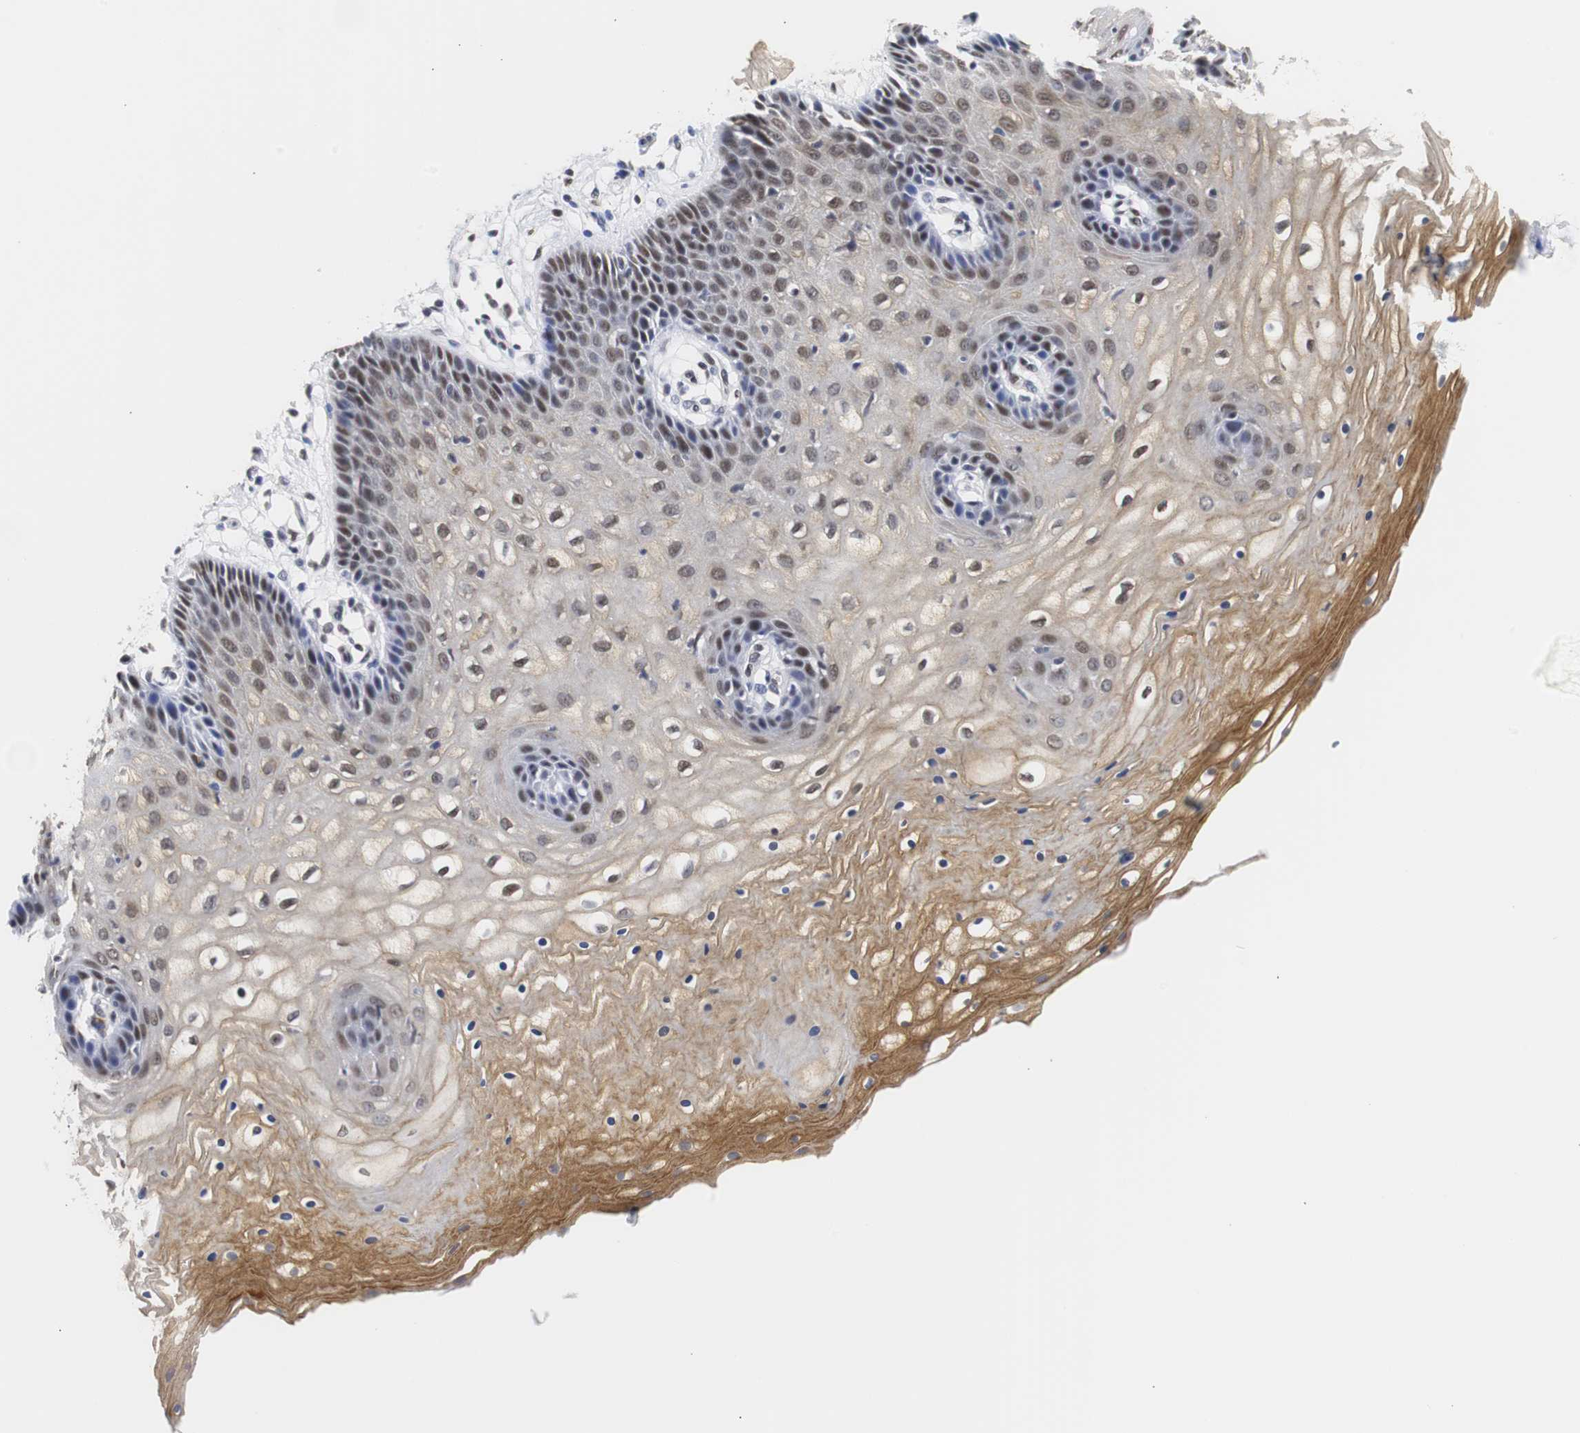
{"staining": {"intensity": "moderate", "quantity": "<25%", "location": "cytoplasmic/membranous,nuclear"}, "tissue": "vagina", "cell_type": "Squamous epithelial cells", "image_type": "normal", "snomed": [{"axis": "morphology", "description": "Normal tissue, NOS"}, {"axis": "topography", "description": "Vagina"}], "caption": "Immunohistochemistry (IHC) photomicrograph of normal vagina stained for a protein (brown), which reveals low levels of moderate cytoplasmic/membranous,nuclear expression in approximately <25% of squamous epithelial cells.", "gene": "ZFC3H1", "patient": {"sex": "female", "age": 34}}